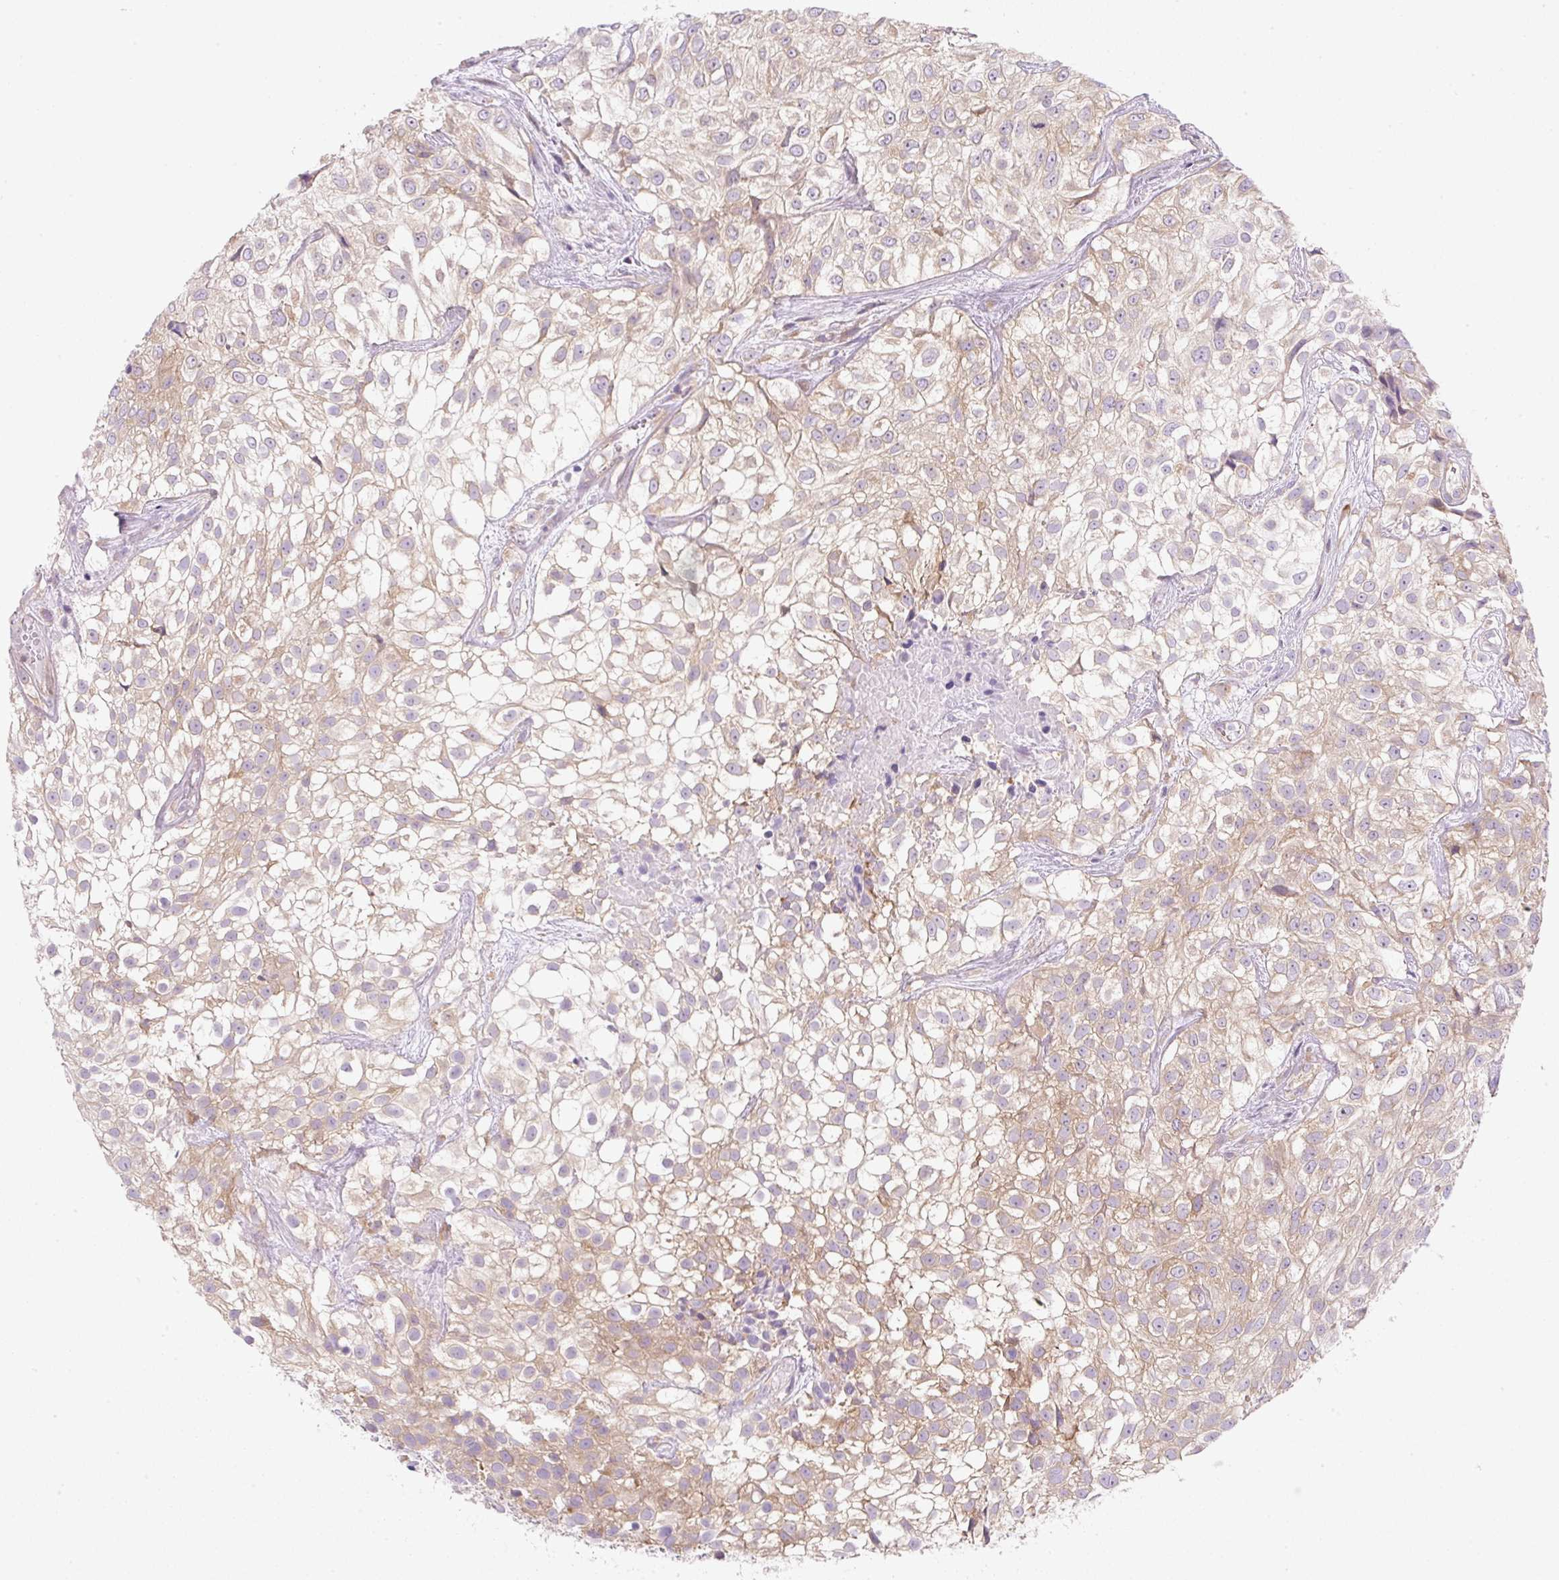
{"staining": {"intensity": "weak", "quantity": ">75%", "location": "cytoplasmic/membranous"}, "tissue": "urothelial cancer", "cell_type": "Tumor cells", "image_type": "cancer", "snomed": [{"axis": "morphology", "description": "Urothelial carcinoma, High grade"}, {"axis": "topography", "description": "Urinary bladder"}], "caption": "The histopathology image shows a brown stain indicating the presence of a protein in the cytoplasmic/membranous of tumor cells in high-grade urothelial carcinoma. (brown staining indicates protein expression, while blue staining denotes nuclei).", "gene": "RPL18A", "patient": {"sex": "male", "age": 56}}